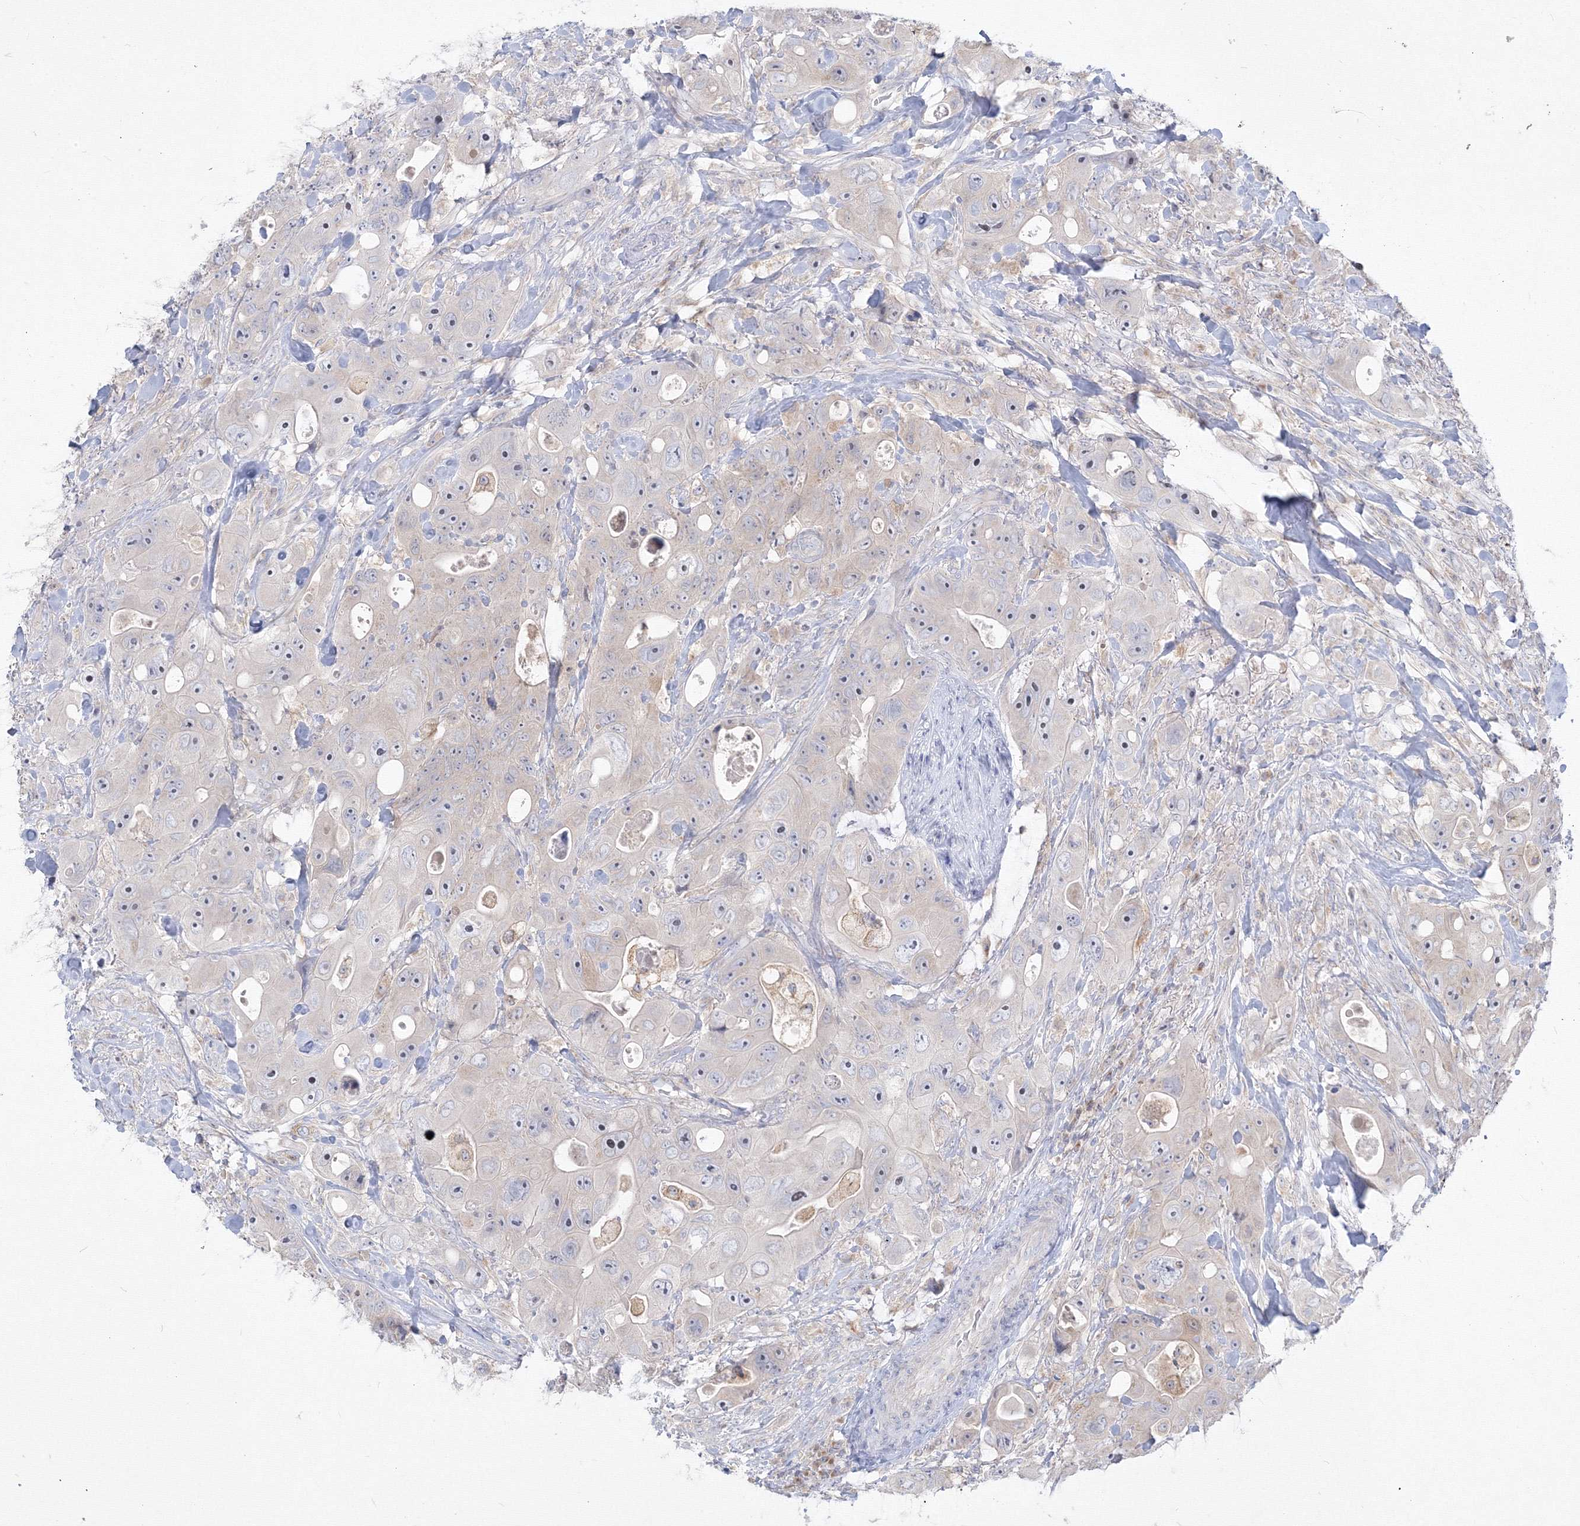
{"staining": {"intensity": "negative", "quantity": "none", "location": "none"}, "tissue": "colorectal cancer", "cell_type": "Tumor cells", "image_type": "cancer", "snomed": [{"axis": "morphology", "description": "Adenocarcinoma, NOS"}, {"axis": "topography", "description": "Colon"}], "caption": "Tumor cells show no significant protein expression in adenocarcinoma (colorectal).", "gene": "FBXL8", "patient": {"sex": "female", "age": 46}}